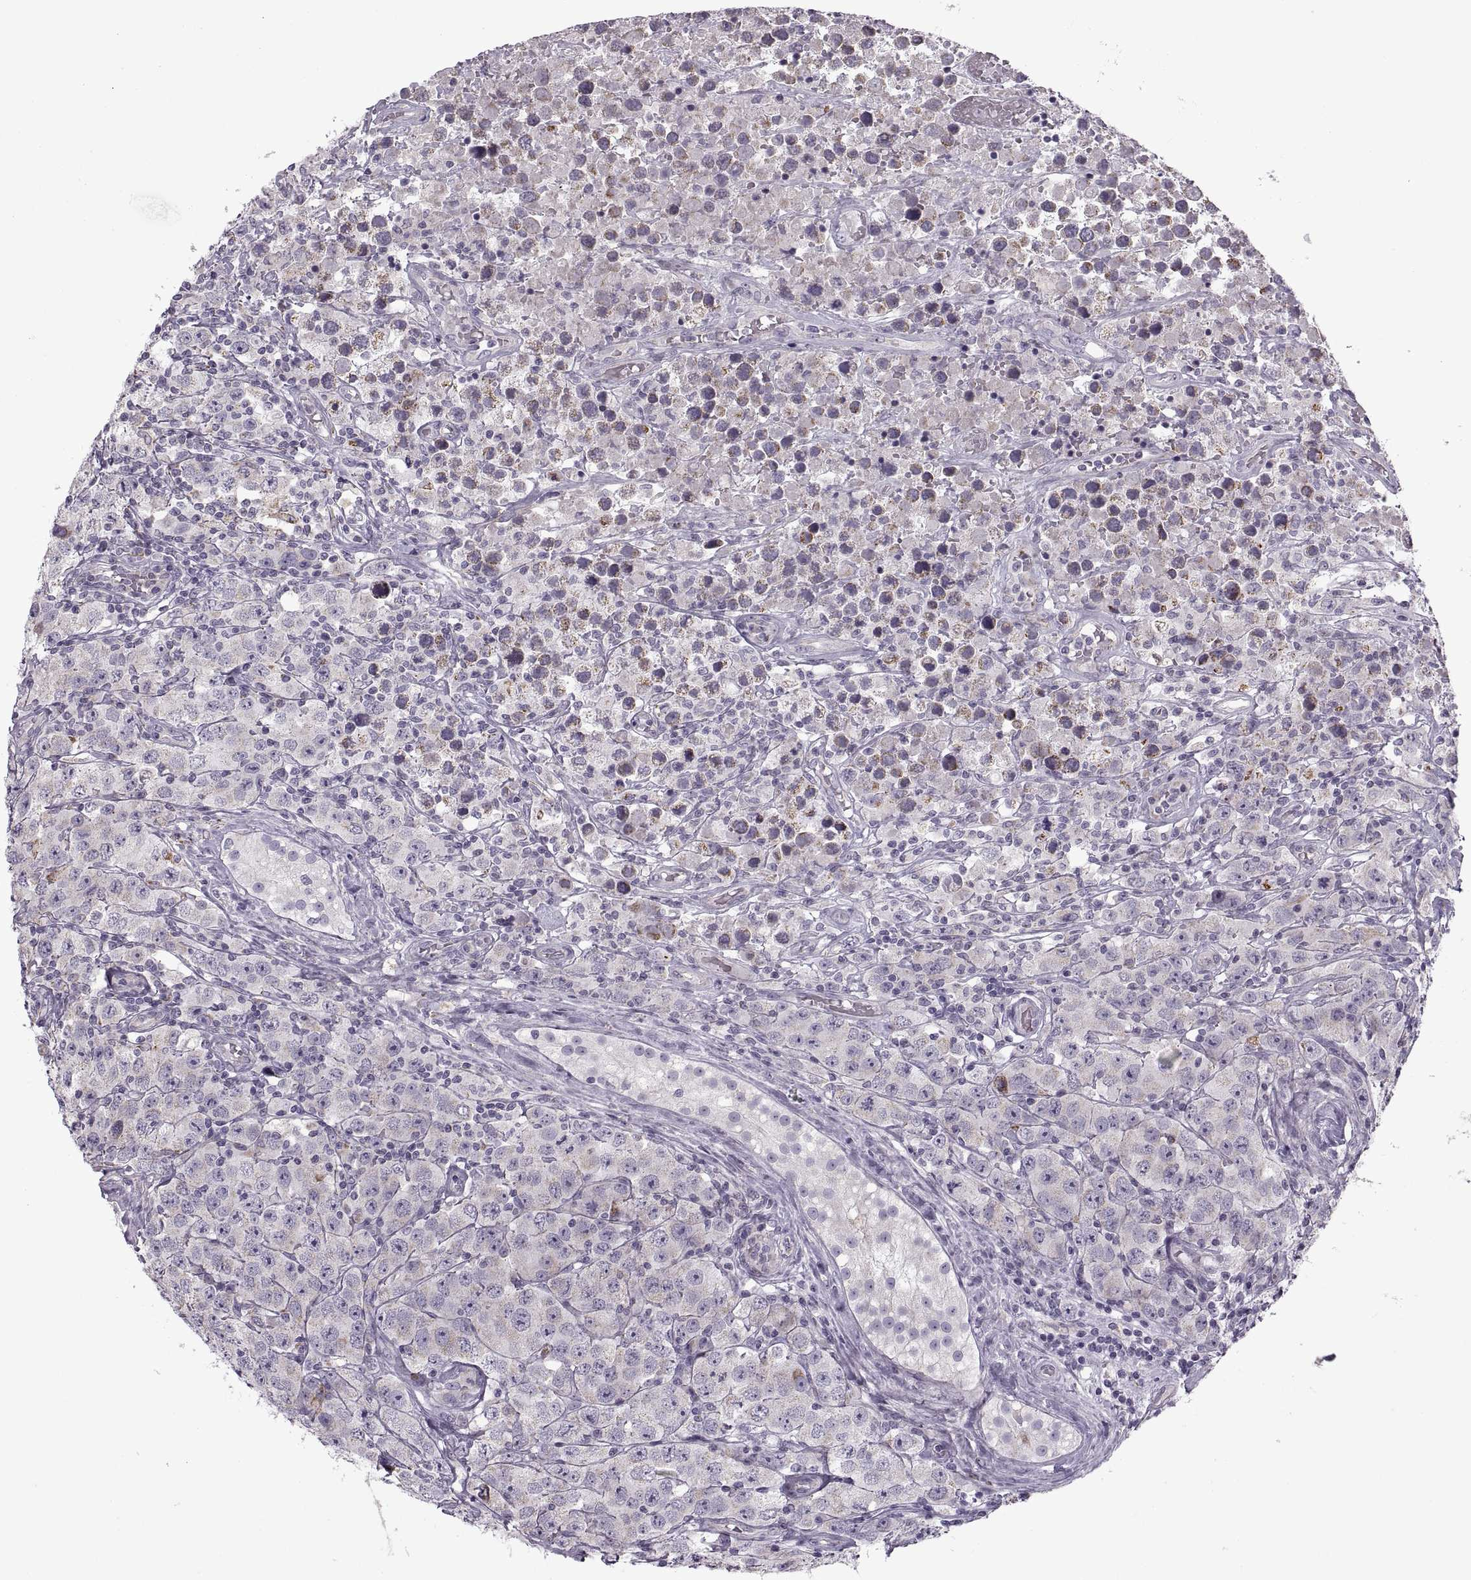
{"staining": {"intensity": "moderate", "quantity": "<25%", "location": "cytoplasmic/membranous"}, "tissue": "testis cancer", "cell_type": "Tumor cells", "image_type": "cancer", "snomed": [{"axis": "morphology", "description": "Seminoma, NOS"}, {"axis": "topography", "description": "Testis"}], "caption": "Immunohistochemical staining of testis cancer reveals low levels of moderate cytoplasmic/membranous protein expression in about <25% of tumor cells.", "gene": "PIERCE1", "patient": {"sex": "male", "age": 52}}